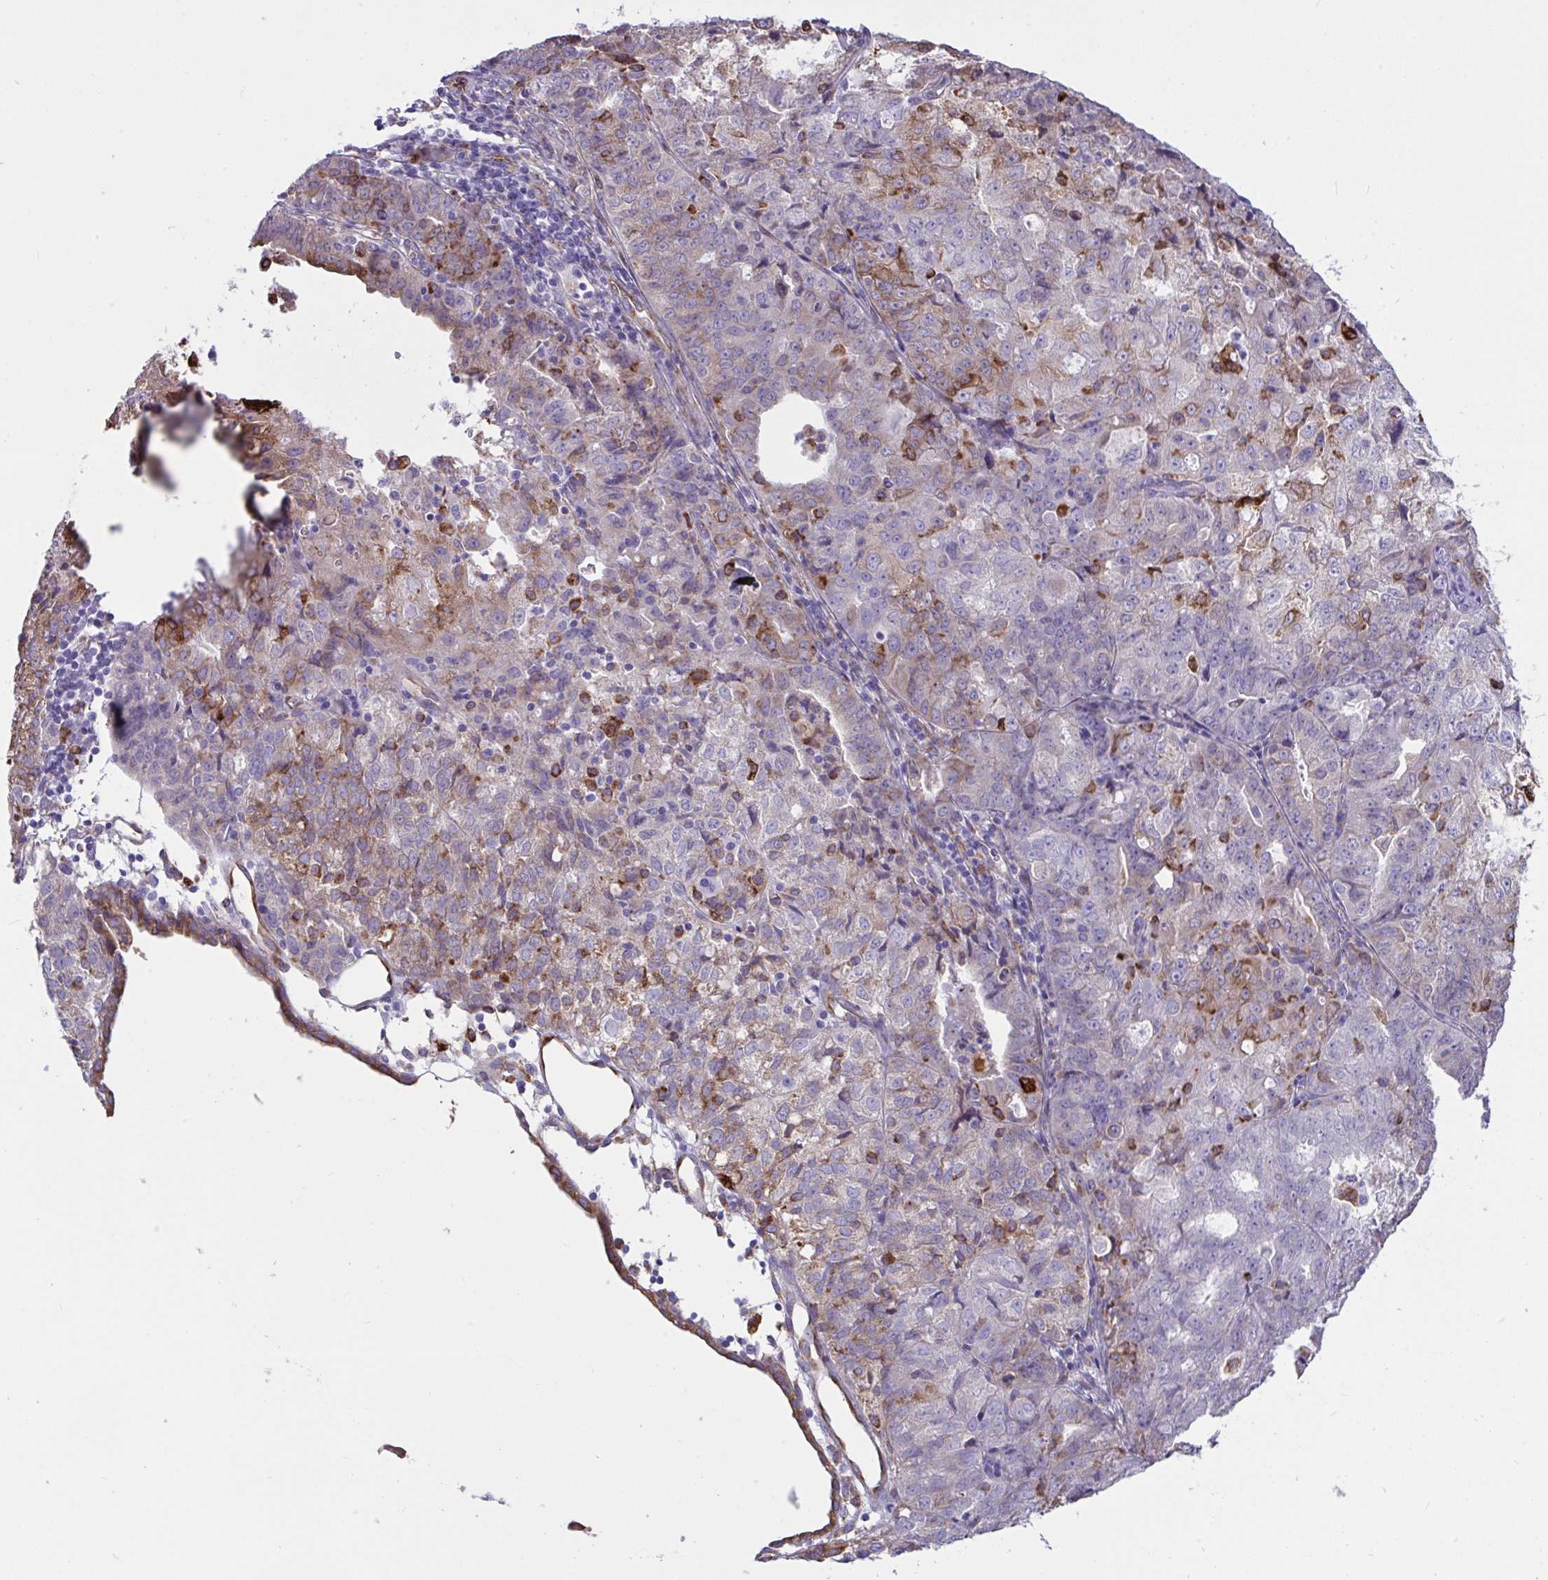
{"staining": {"intensity": "moderate", "quantity": "<25%", "location": "cytoplasmic/membranous"}, "tissue": "endometrial cancer", "cell_type": "Tumor cells", "image_type": "cancer", "snomed": [{"axis": "morphology", "description": "Adenocarcinoma, NOS"}, {"axis": "topography", "description": "Endometrium"}], "caption": "Immunohistochemical staining of human endometrial cancer (adenocarcinoma) reveals low levels of moderate cytoplasmic/membranous staining in about <25% of tumor cells.", "gene": "ASPH", "patient": {"sex": "female", "age": 61}}